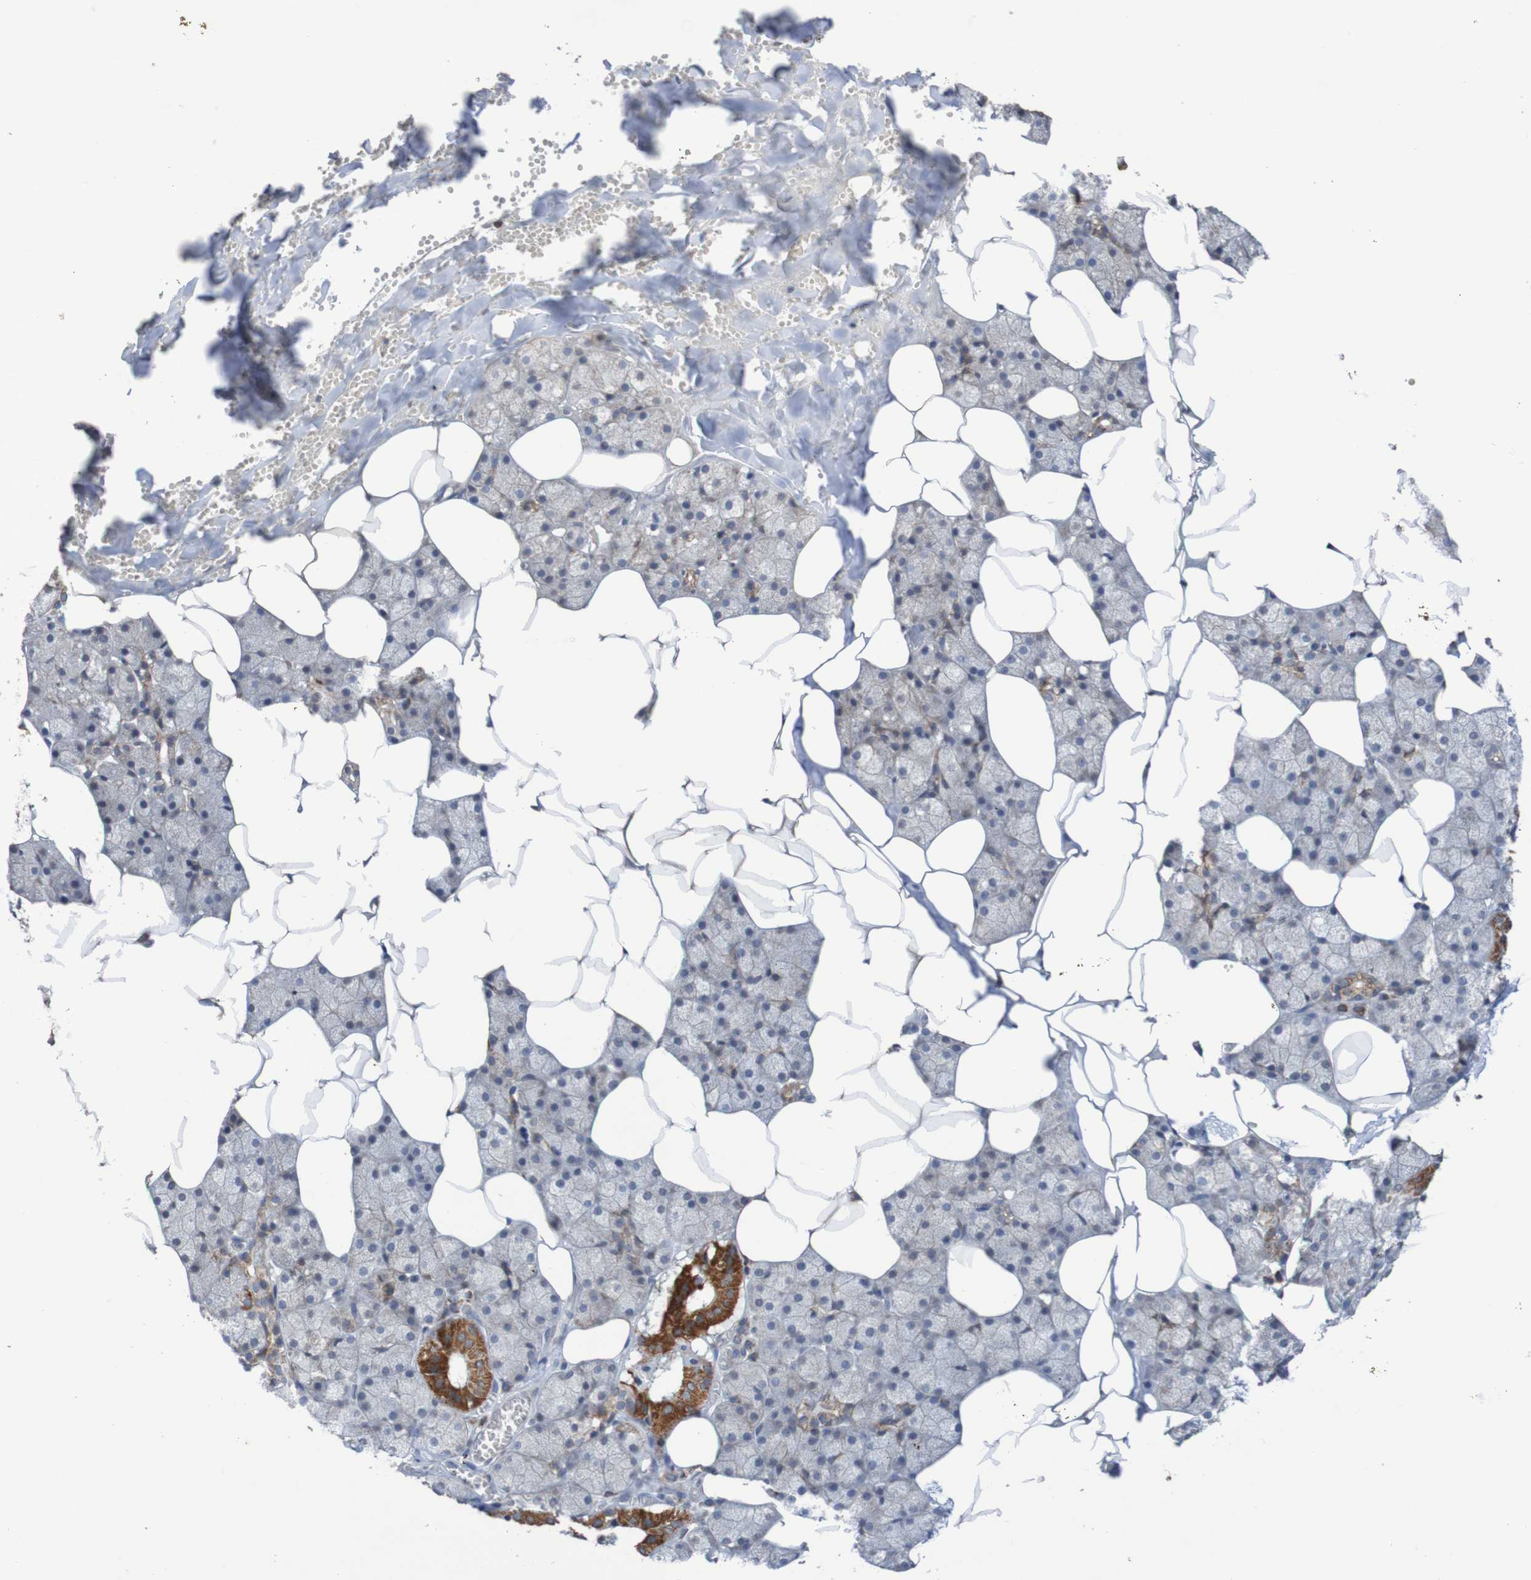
{"staining": {"intensity": "strong", "quantity": "25%-75%", "location": "cytoplasmic/membranous"}, "tissue": "salivary gland", "cell_type": "Glandular cells", "image_type": "normal", "snomed": [{"axis": "morphology", "description": "Normal tissue, NOS"}, {"axis": "topography", "description": "Salivary gland"}], "caption": "Benign salivary gland was stained to show a protein in brown. There is high levels of strong cytoplasmic/membranous expression in approximately 25%-75% of glandular cells. (Stains: DAB in brown, nuclei in blue, Microscopy: brightfield microscopy at high magnification).", "gene": "DVL1", "patient": {"sex": "male", "age": 62}}